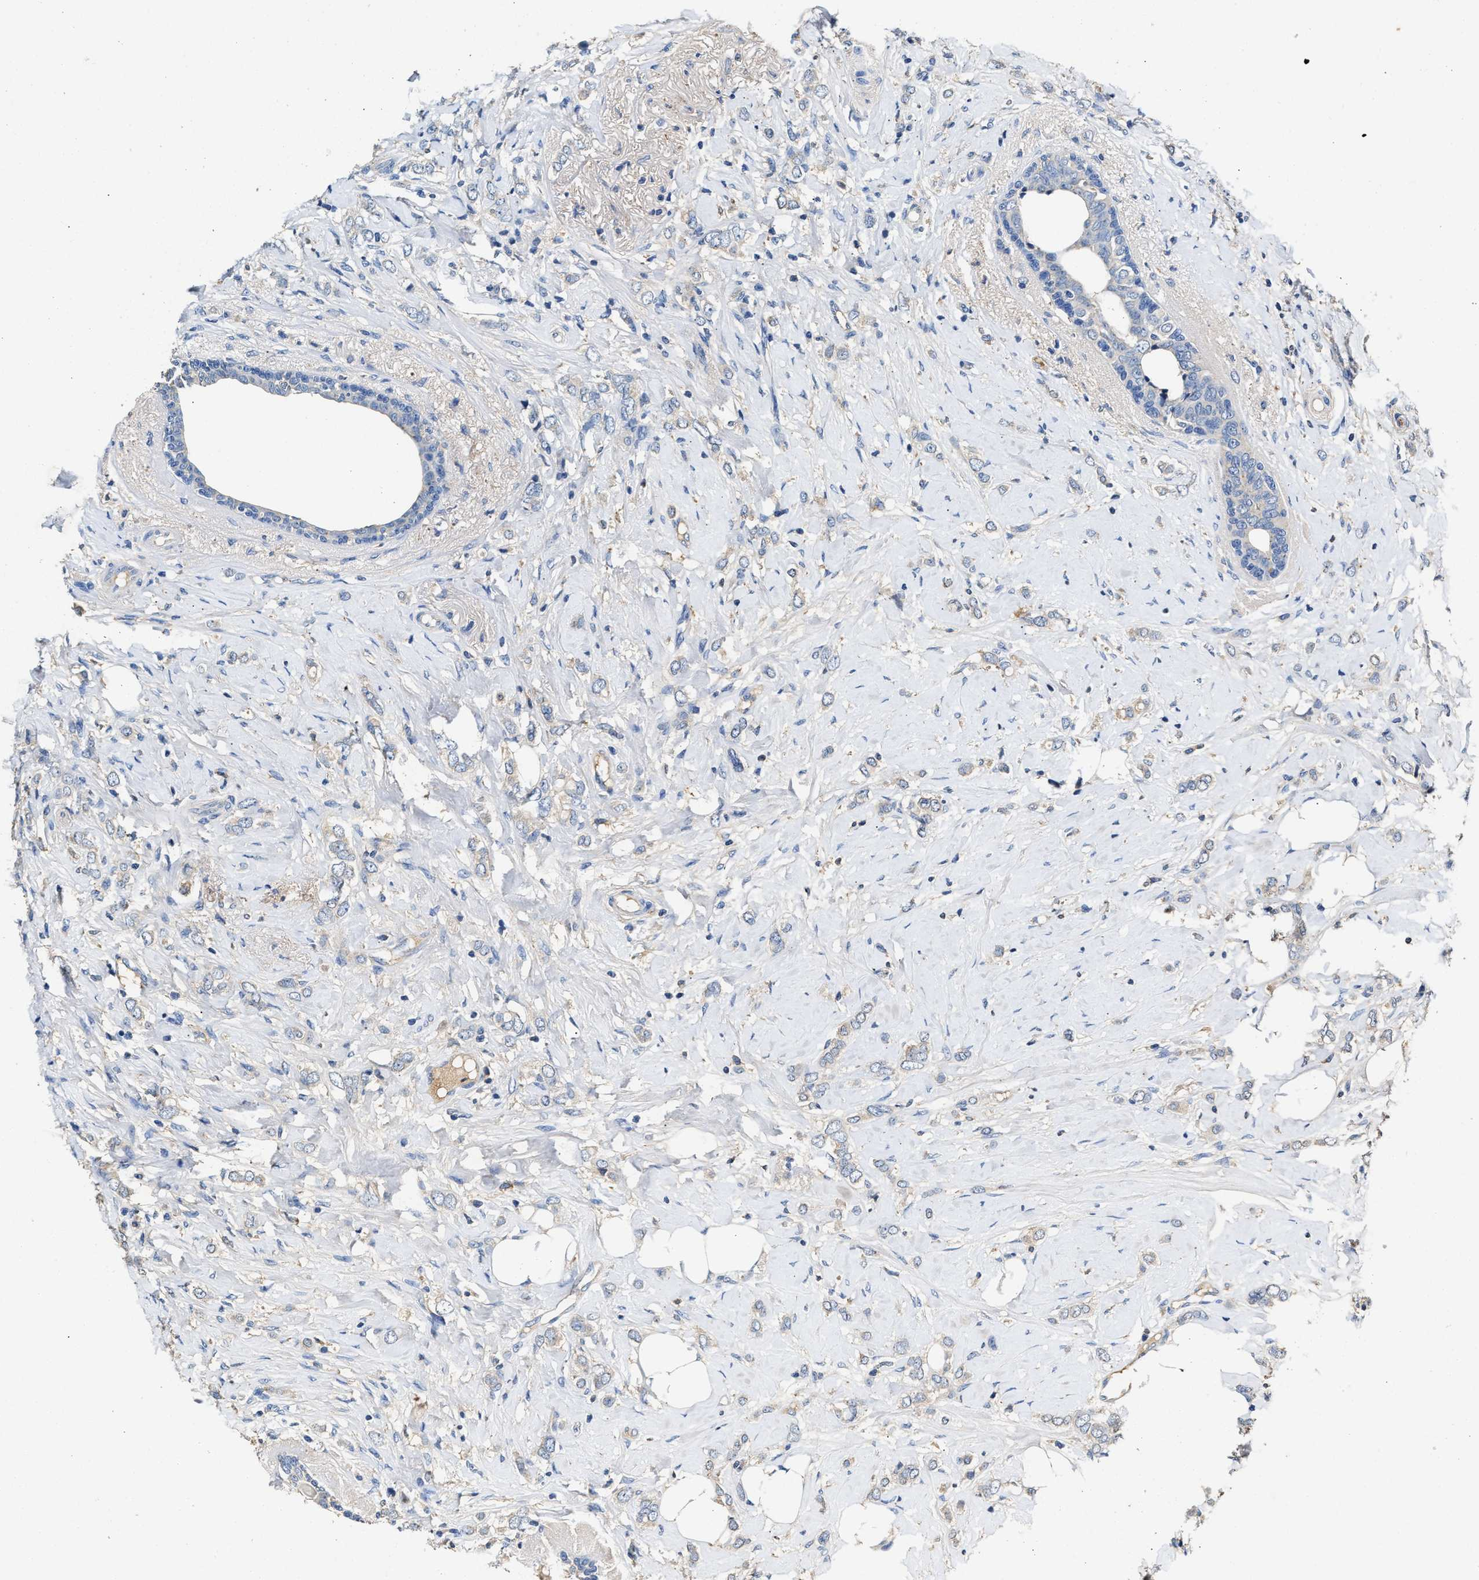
{"staining": {"intensity": "negative", "quantity": "none", "location": "none"}, "tissue": "breast cancer", "cell_type": "Tumor cells", "image_type": "cancer", "snomed": [{"axis": "morphology", "description": "Normal tissue, NOS"}, {"axis": "morphology", "description": "Lobular carcinoma"}, {"axis": "topography", "description": "Breast"}], "caption": "This is an immunohistochemistry histopathology image of lobular carcinoma (breast). There is no positivity in tumor cells.", "gene": "SLCO2B1", "patient": {"sex": "female", "age": 47}}